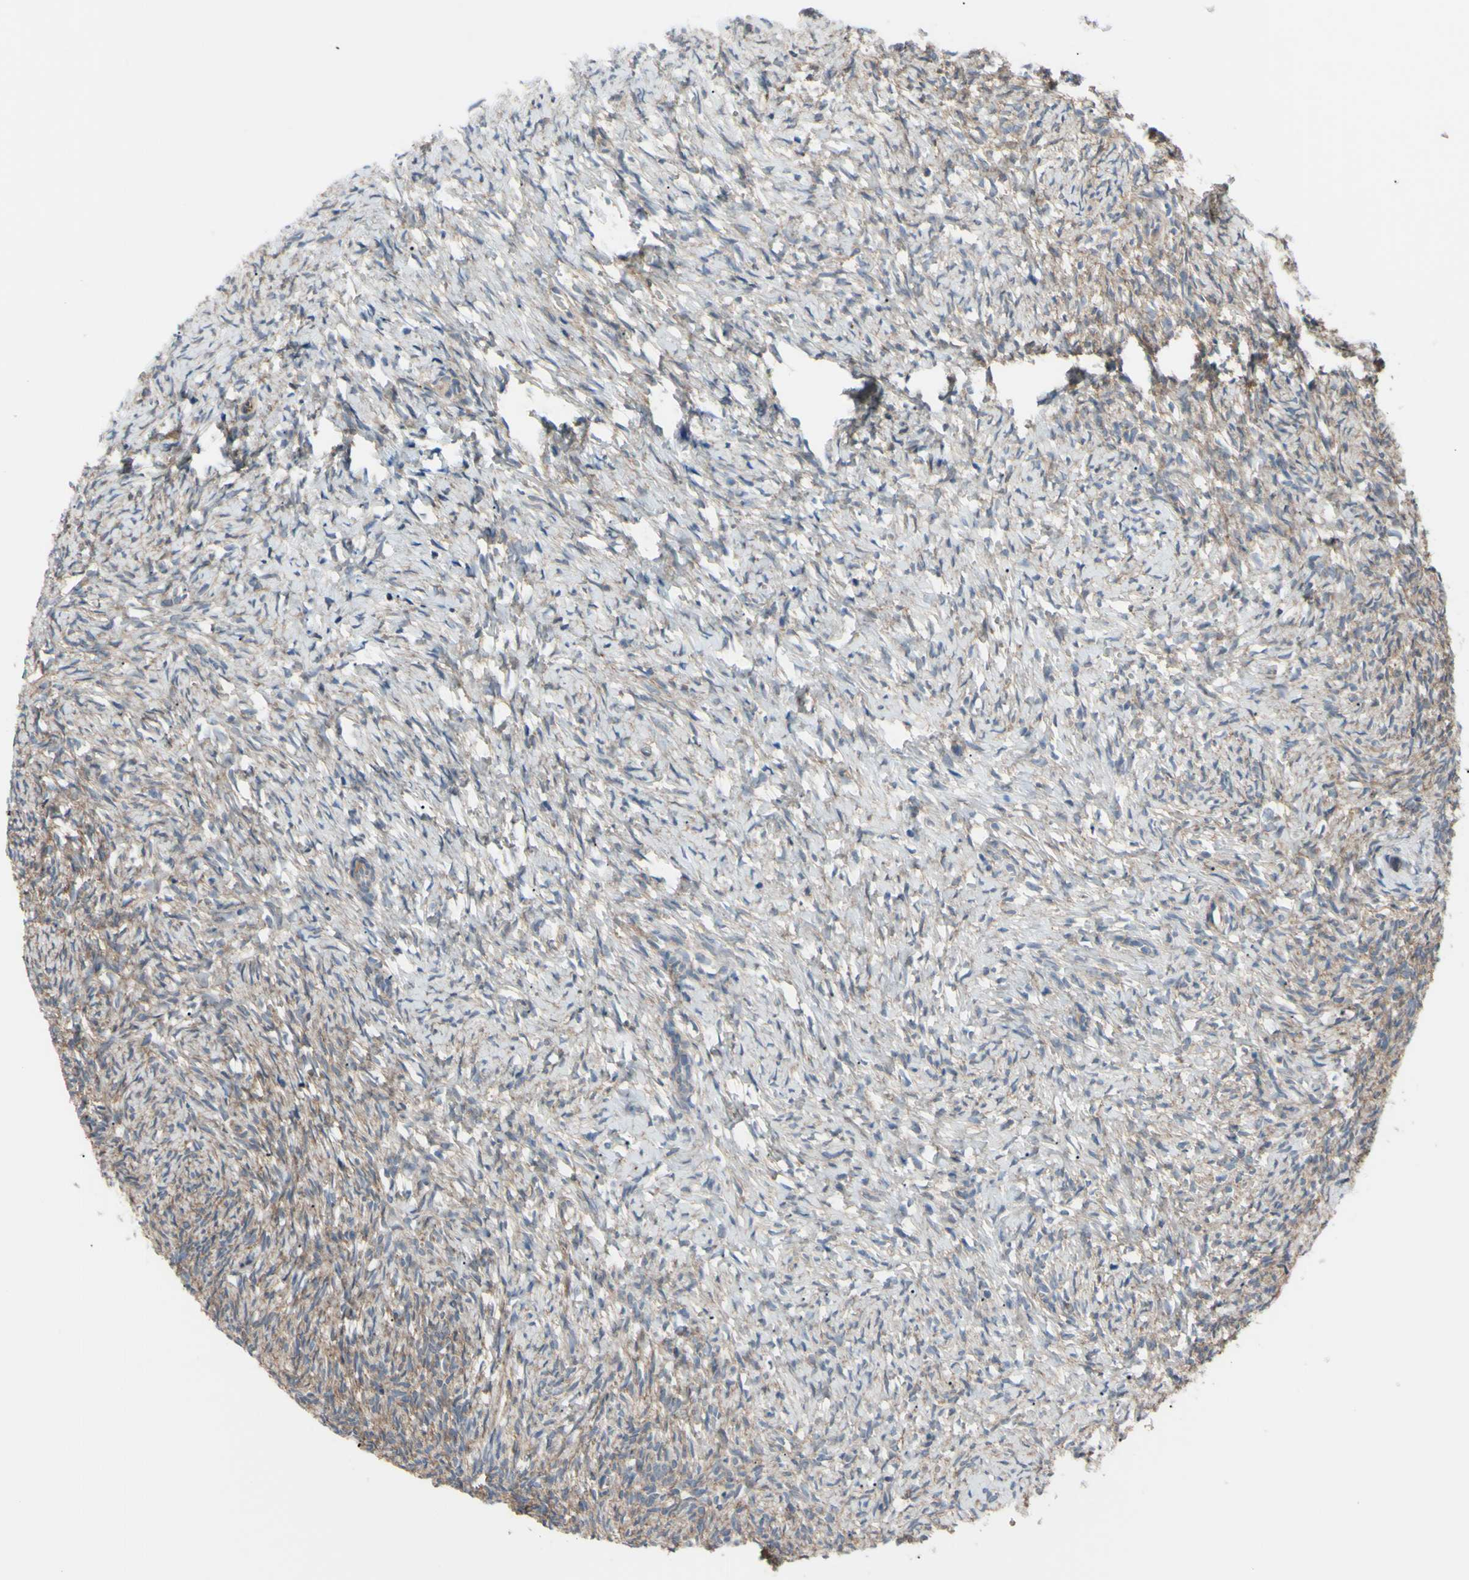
{"staining": {"intensity": "moderate", "quantity": ">75%", "location": "cytoplasmic/membranous"}, "tissue": "ovary", "cell_type": "Ovarian stroma cells", "image_type": "normal", "snomed": [{"axis": "morphology", "description": "Normal tissue, NOS"}, {"axis": "topography", "description": "Ovary"}], "caption": "A high-resolution micrograph shows immunohistochemistry (IHC) staining of normal ovary, which displays moderate cytoplasmic/membranous positivity in approximately >75% of ovarian stroma cells.", "gene": "SVIL", "patient": {"sex": "female", "age": 35}}